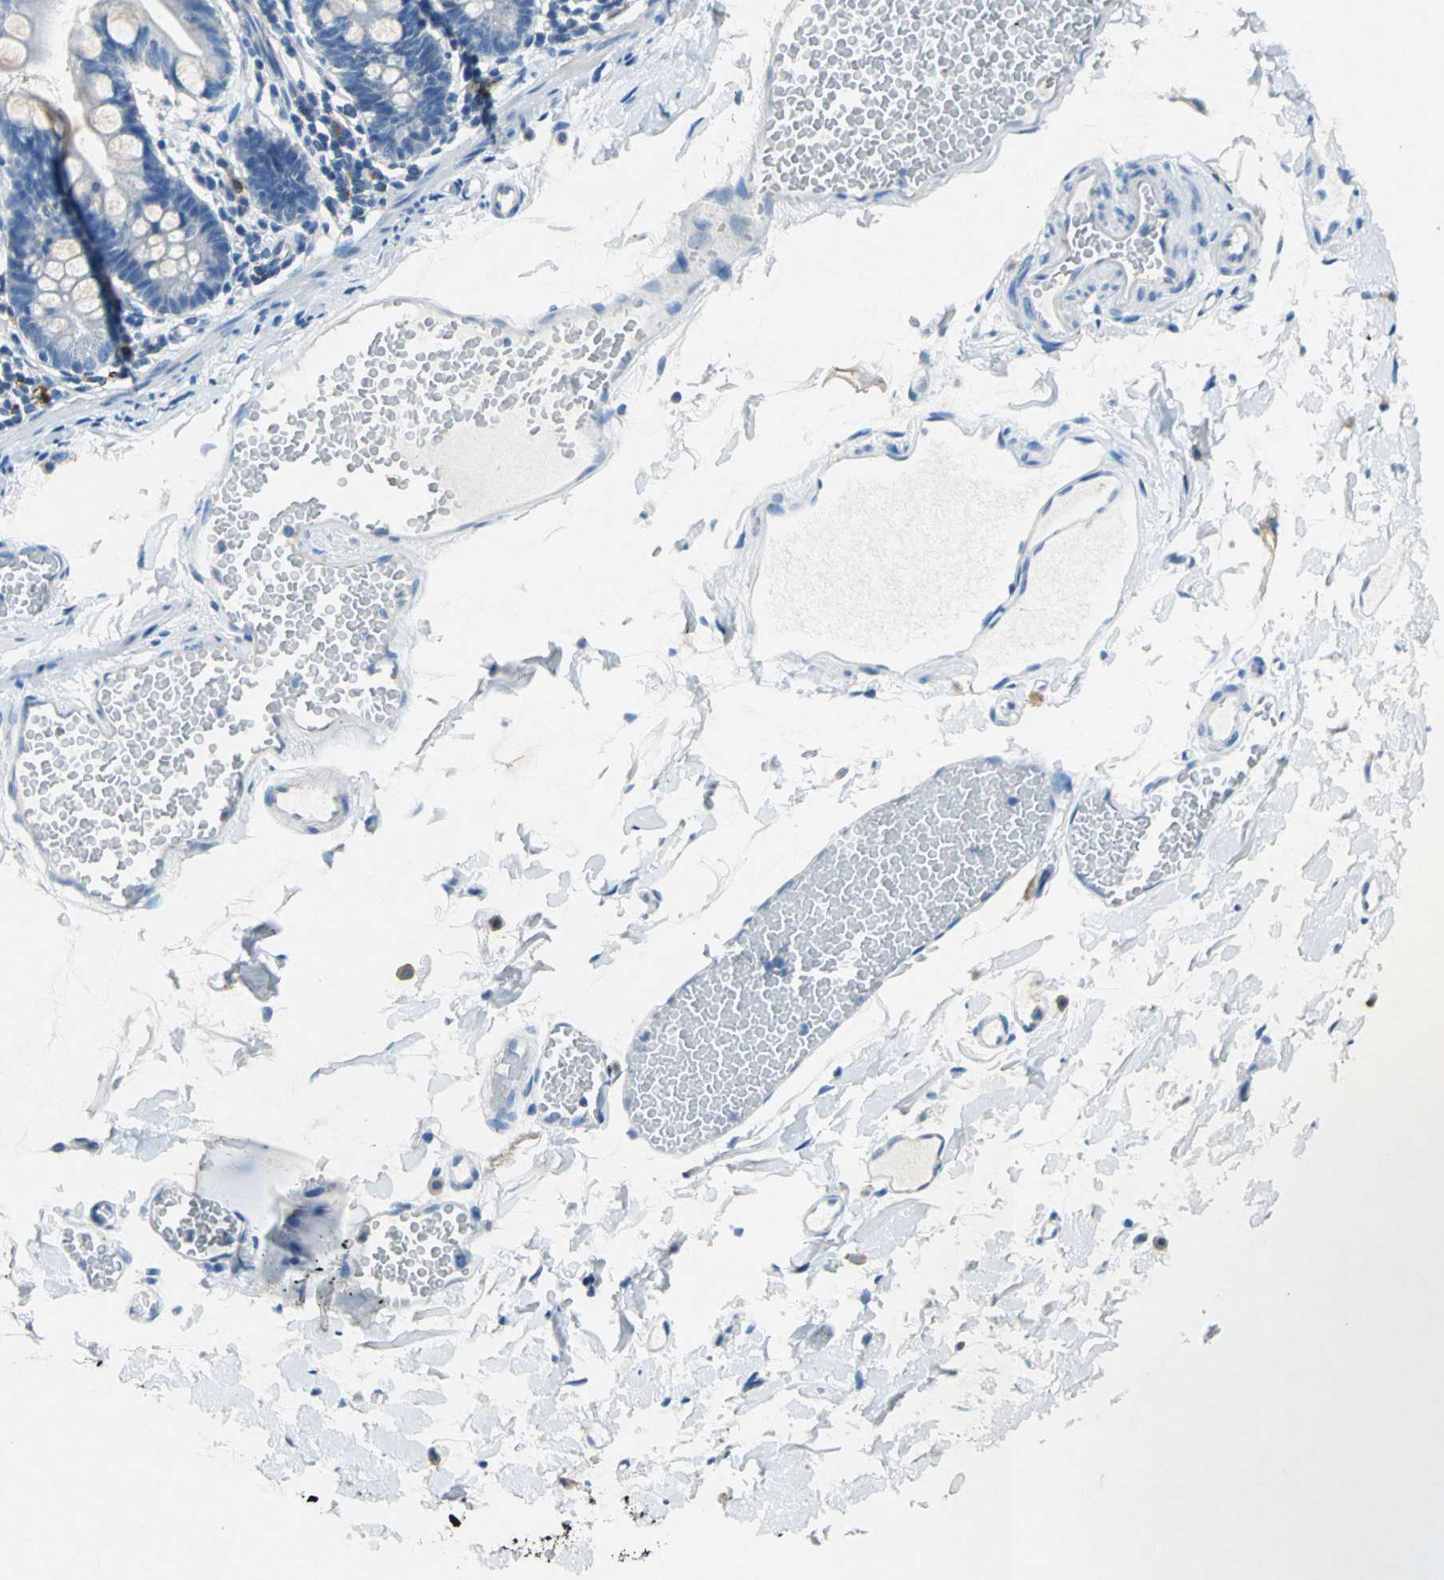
{"staining": {"intensity": "negative", "quantity": "none", "location": "none"}, "tissue": "small intestine", "cell_type": "Glandular cells", "image_type": "normal", "snomed": [{"axis": "morphology", "description": "Normal tissue, NOS"}, {"axis": "topography", "description": "Small intestine"}], "caption": "Glandular cells show no significant positivity in benign small intestine. Brightfield microscopy of immunohistochemistry (IHC) stained with DAB (3,3'-diaminobenzidine) (brown) and hematoxylin (blue), captured at high magnification.", "gene": "RPS13", "patient": {"sex": "male", "age": 41}}